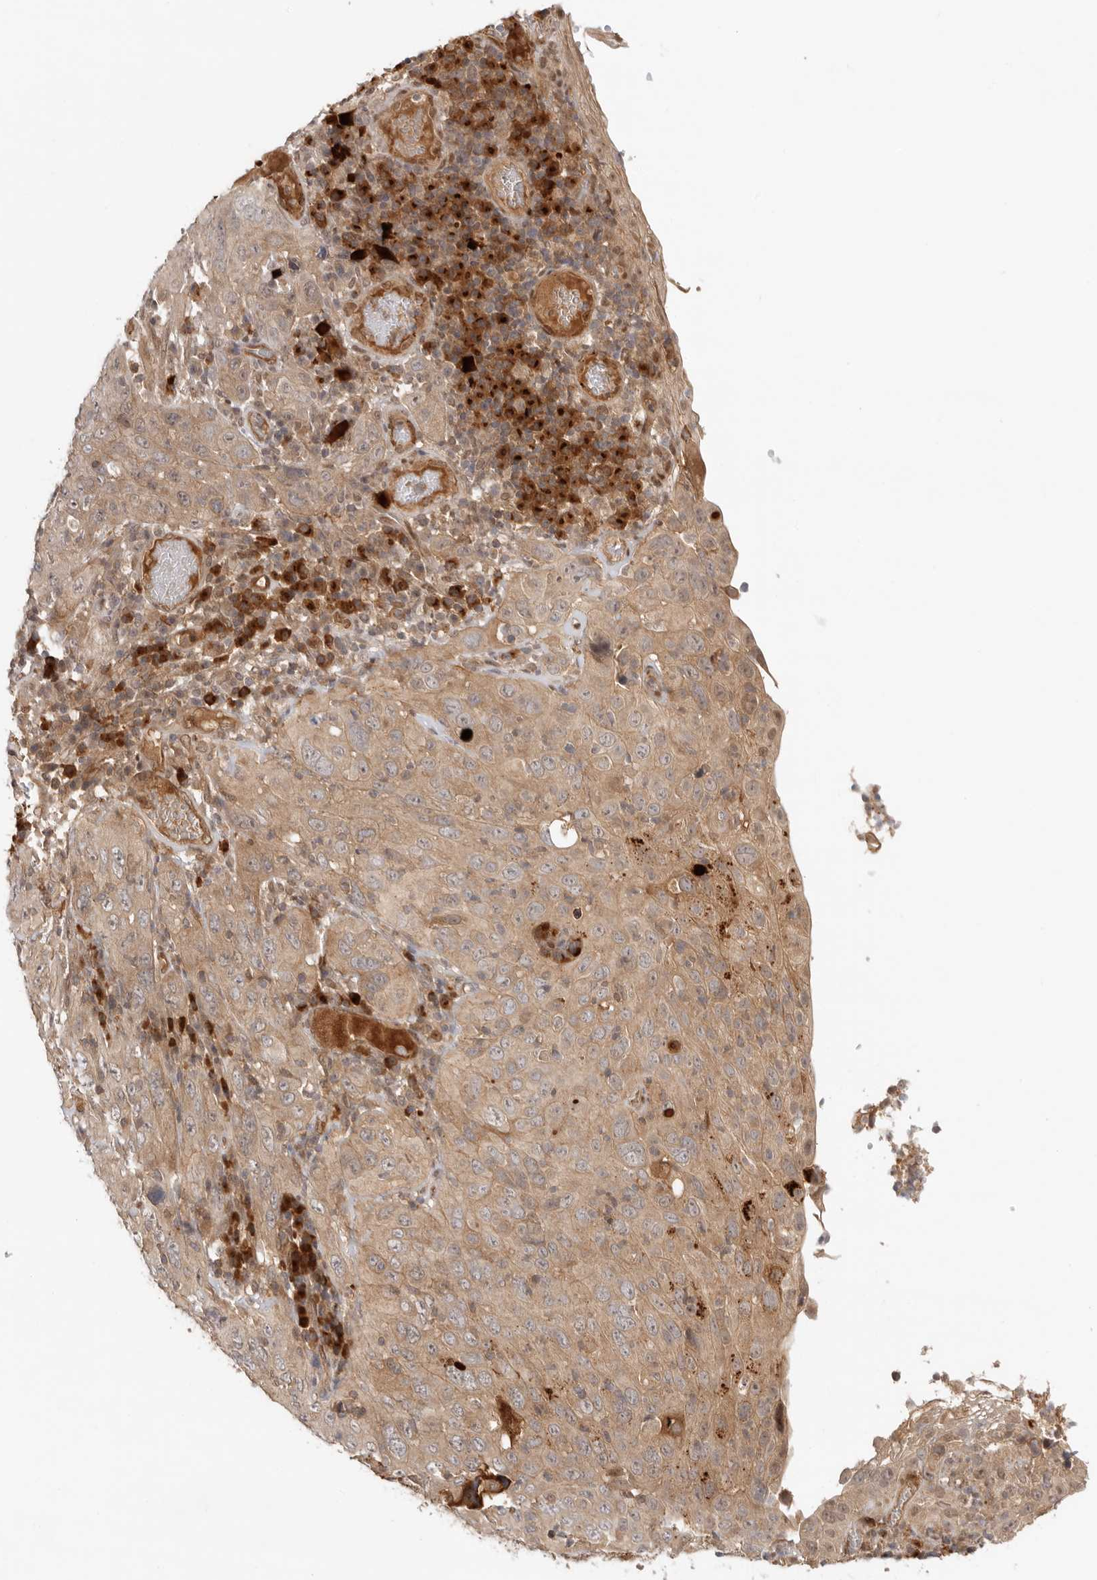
{"staining": {"intensity": "weak", "quantity": ">75%", "location": "cytoplasmic/membranous"}, "tissue": "cervical cancer", "cell_type": "Tumor cells", "image_type": "cancer", "snomed": [{"axis": "morphology", "description": "Squamous cell carcinoma, NOS"}, {"axis": "topography", "description": "Cervix"}], "caption": "About >75% of tumor cells in cervical squamous cell carcinoma demonstrate weak cytoplasmic/membranous protein expression as visualized by brown immunohistochemical staining.", "gene": "DCAF8", "patient": {"sex": "female", "age": 46}}